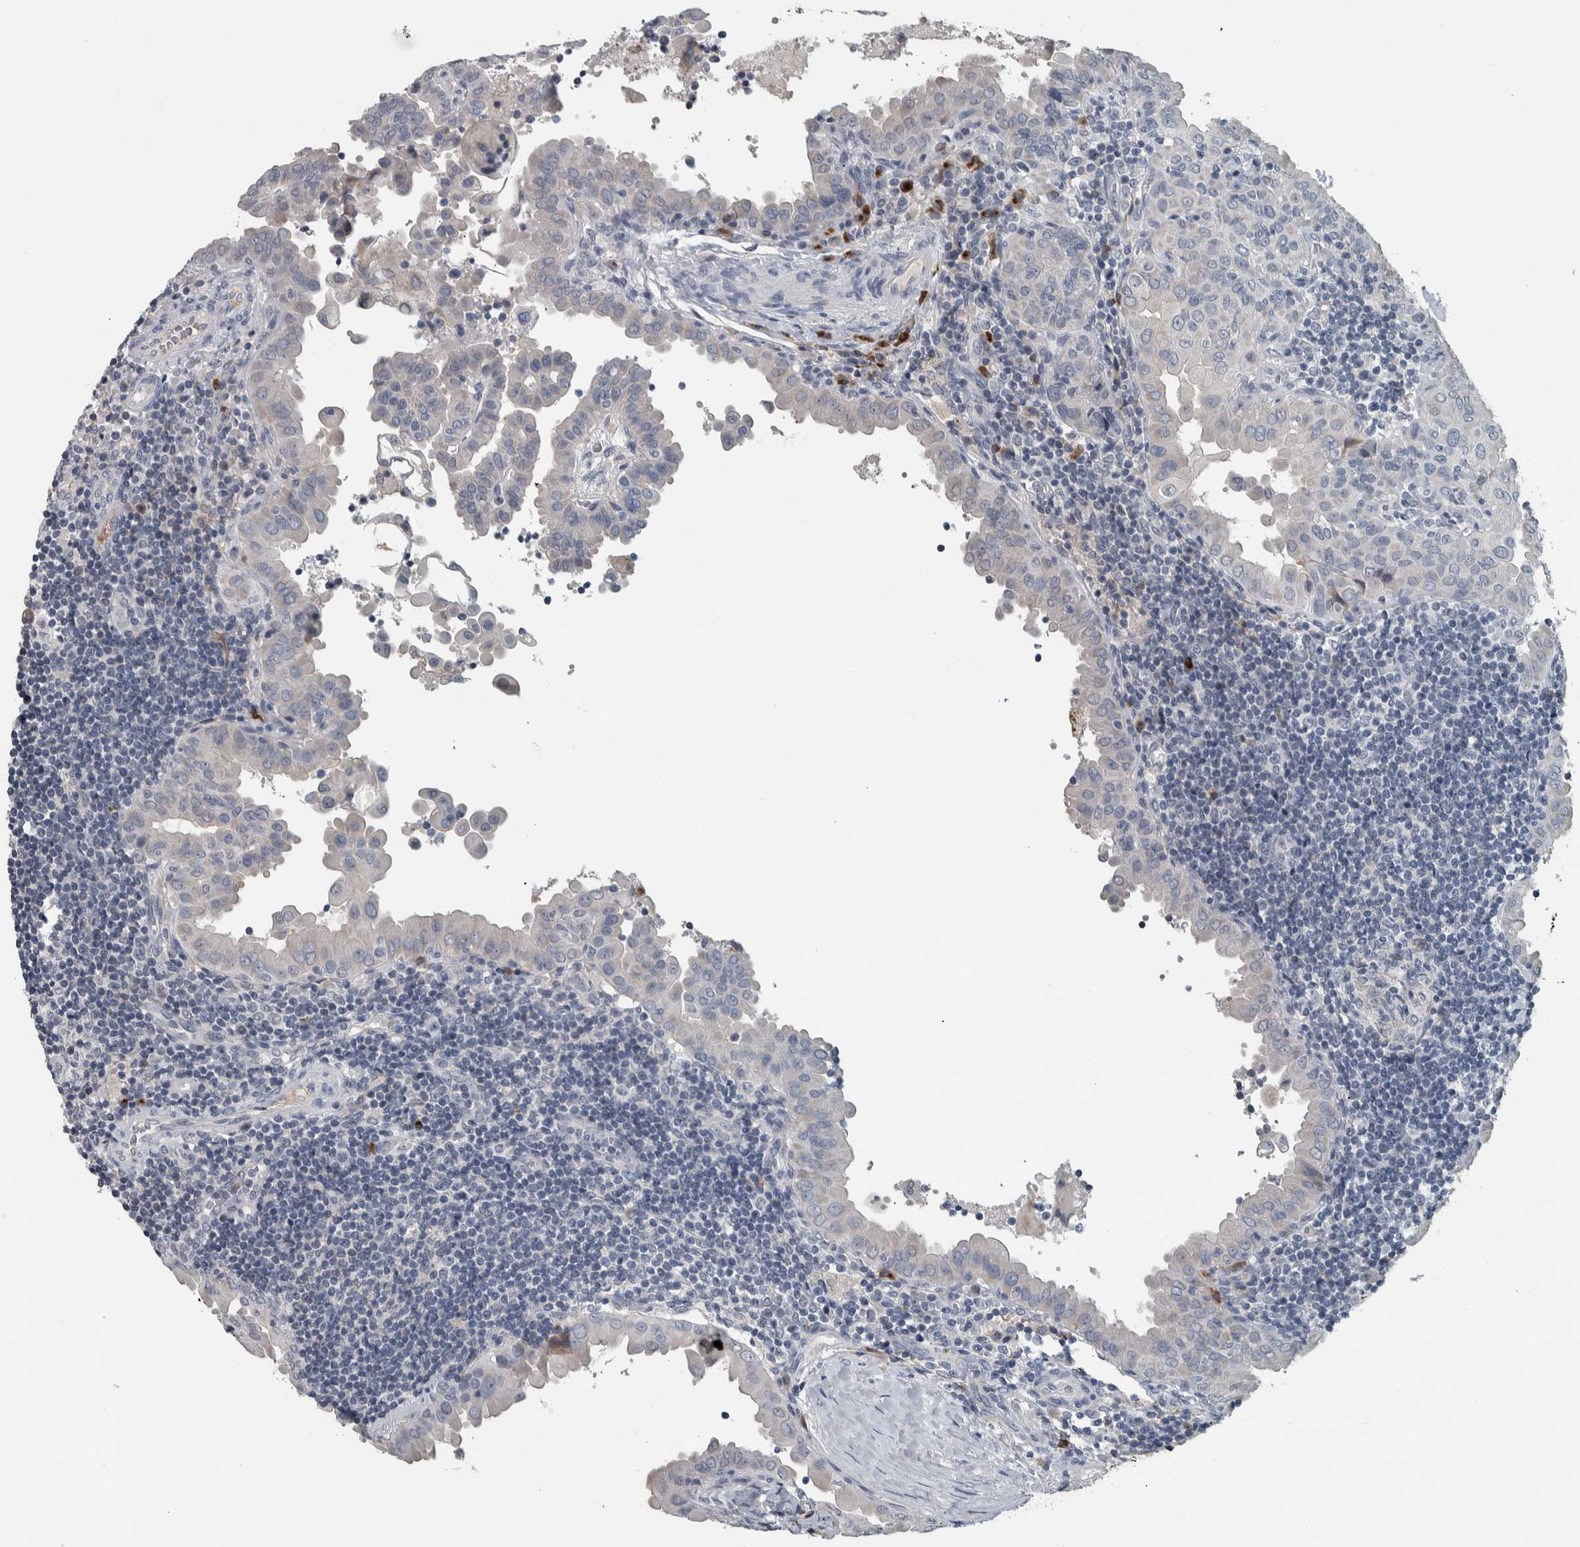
{"staining": {"intensity": "negative", "quantity": "none", "location": "none"}, "tissue": "thyroid cancer", "cell_type": "Tumor cells", "image_type": "cancer", "snomed": [{"axis": "morphology", "description": "Papillary adenocarcinoma, NOS"}, {"axis": "topography", "description": "Thyroid gland"}], "caption": "Immunohistochemistry (IHC) of thyroid cancer shows no positivity in tumor cells.", "gene": "CAVIN4", "patient": {"sex": "male", "age": 33}}